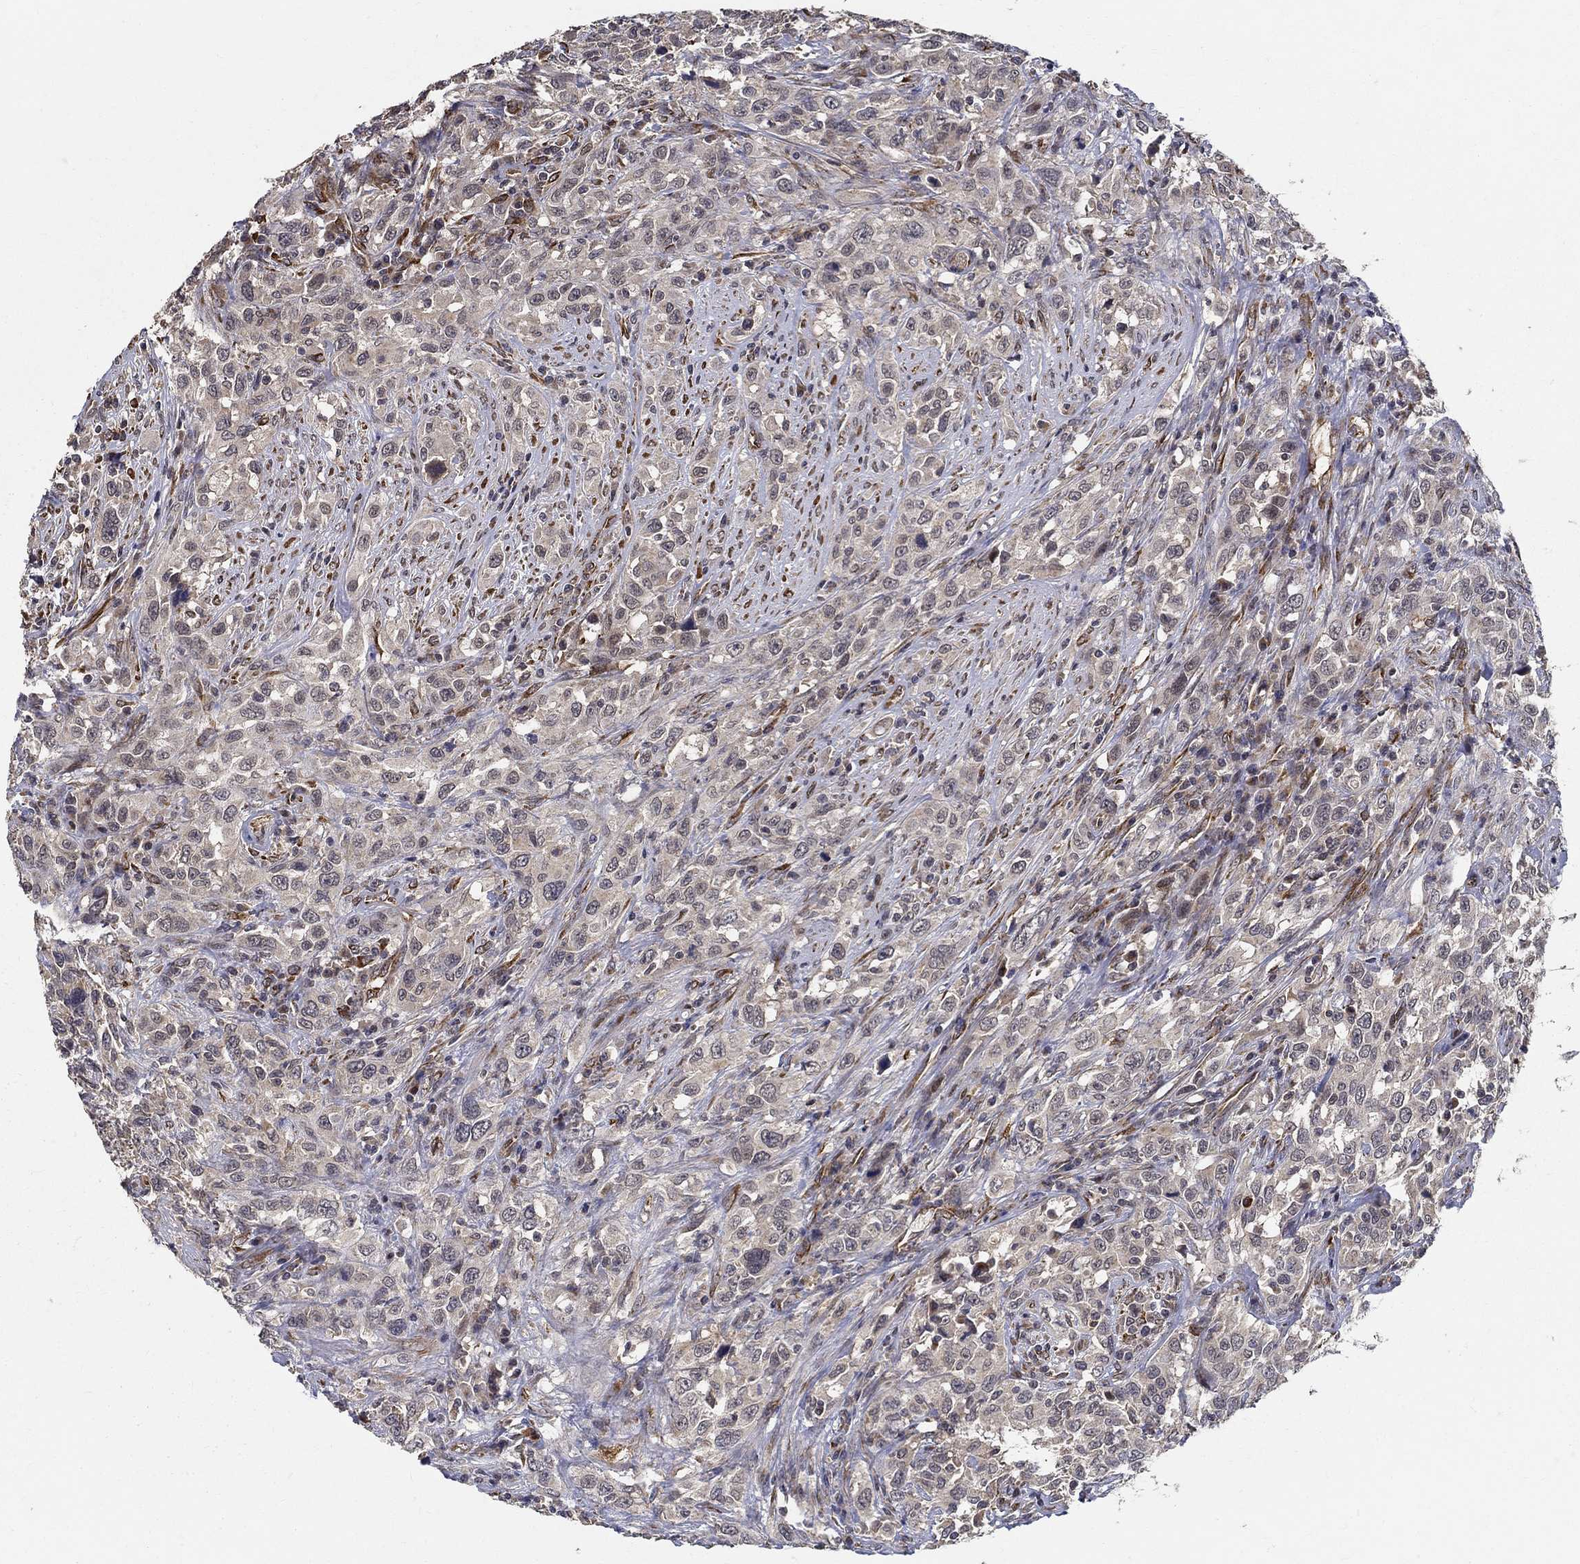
{"staining": {"intensity": "negative", "quantity": "none", "location": "none"}, "tissue": "urothelial cancer", "cell_type": "Tumor cells", "image_type": "cancer", "snomed": [{"axis": "morphology", "description": "Urothelial carcinoma, NOS"}, {"axis": "morphology", "description": "Urothelial carcinoma, High grade"}, {"axis": "topography", "description": "Urinary bladder"}], "caption": "There is no significant staining in tumor cells of high-grade urothelial carcinoma.", "gene": "ZNF594", "patient": {"sex": "female", "age": 64}}